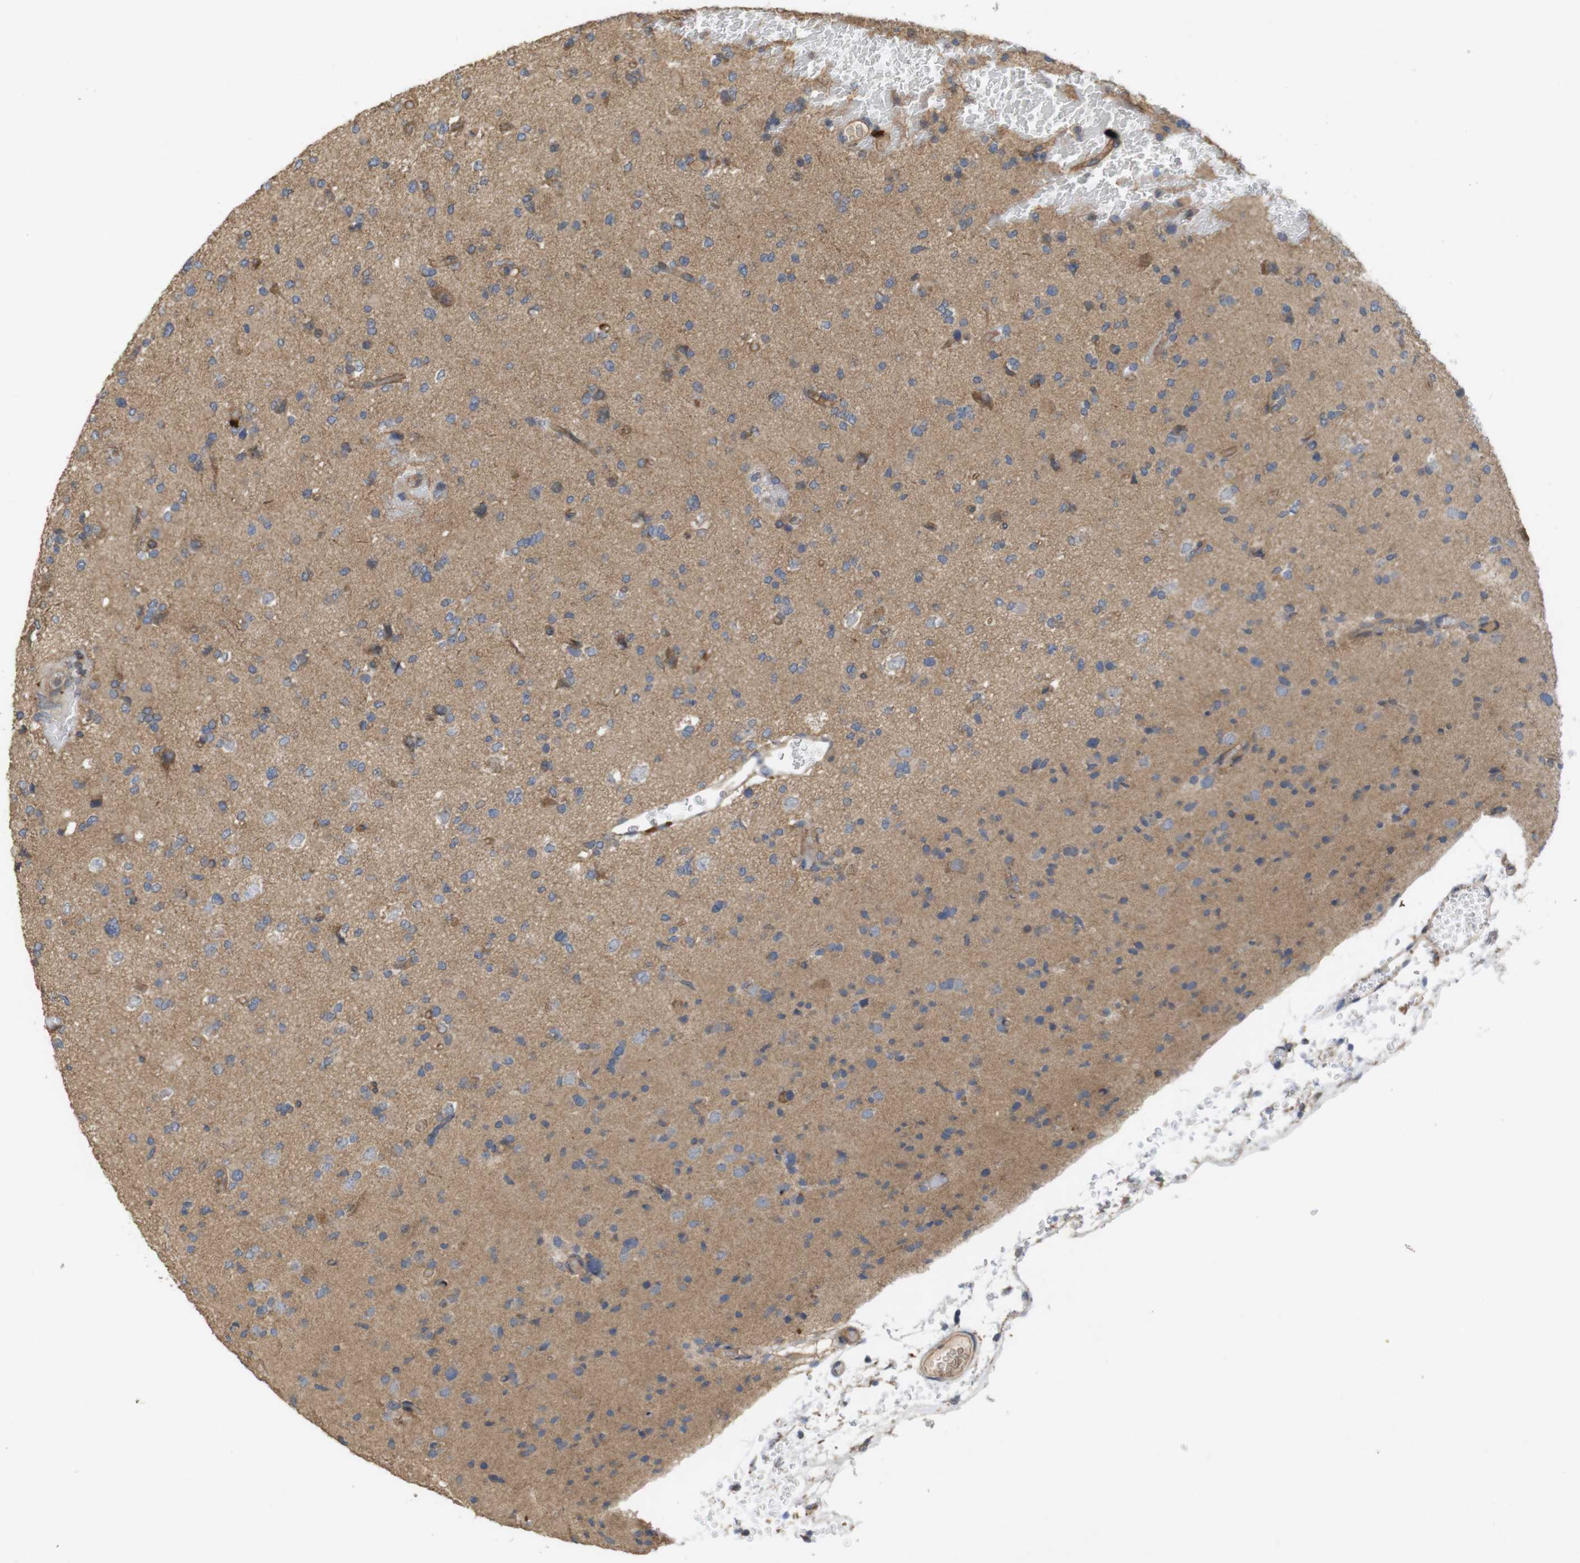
{"staining": {"intensity": "weak", "quantity": ">75%", "location": "cytoplasmic/membranous"}, "tissue": "glioma", "cell_type": "Tumor cells", "image_type": "cancer", "snomed": [{"axis": "morphology", "description": "Glioma, malignant, Low grade"}, {"axis": "topography", "description": "Brain"}], "caption": "Human low-grade glioma (malignant) stained with a protein marker demonstrates weak staining in tumor cells.", "gene": "KCNS3", "patient": {"sex": "female", "age": 22}}